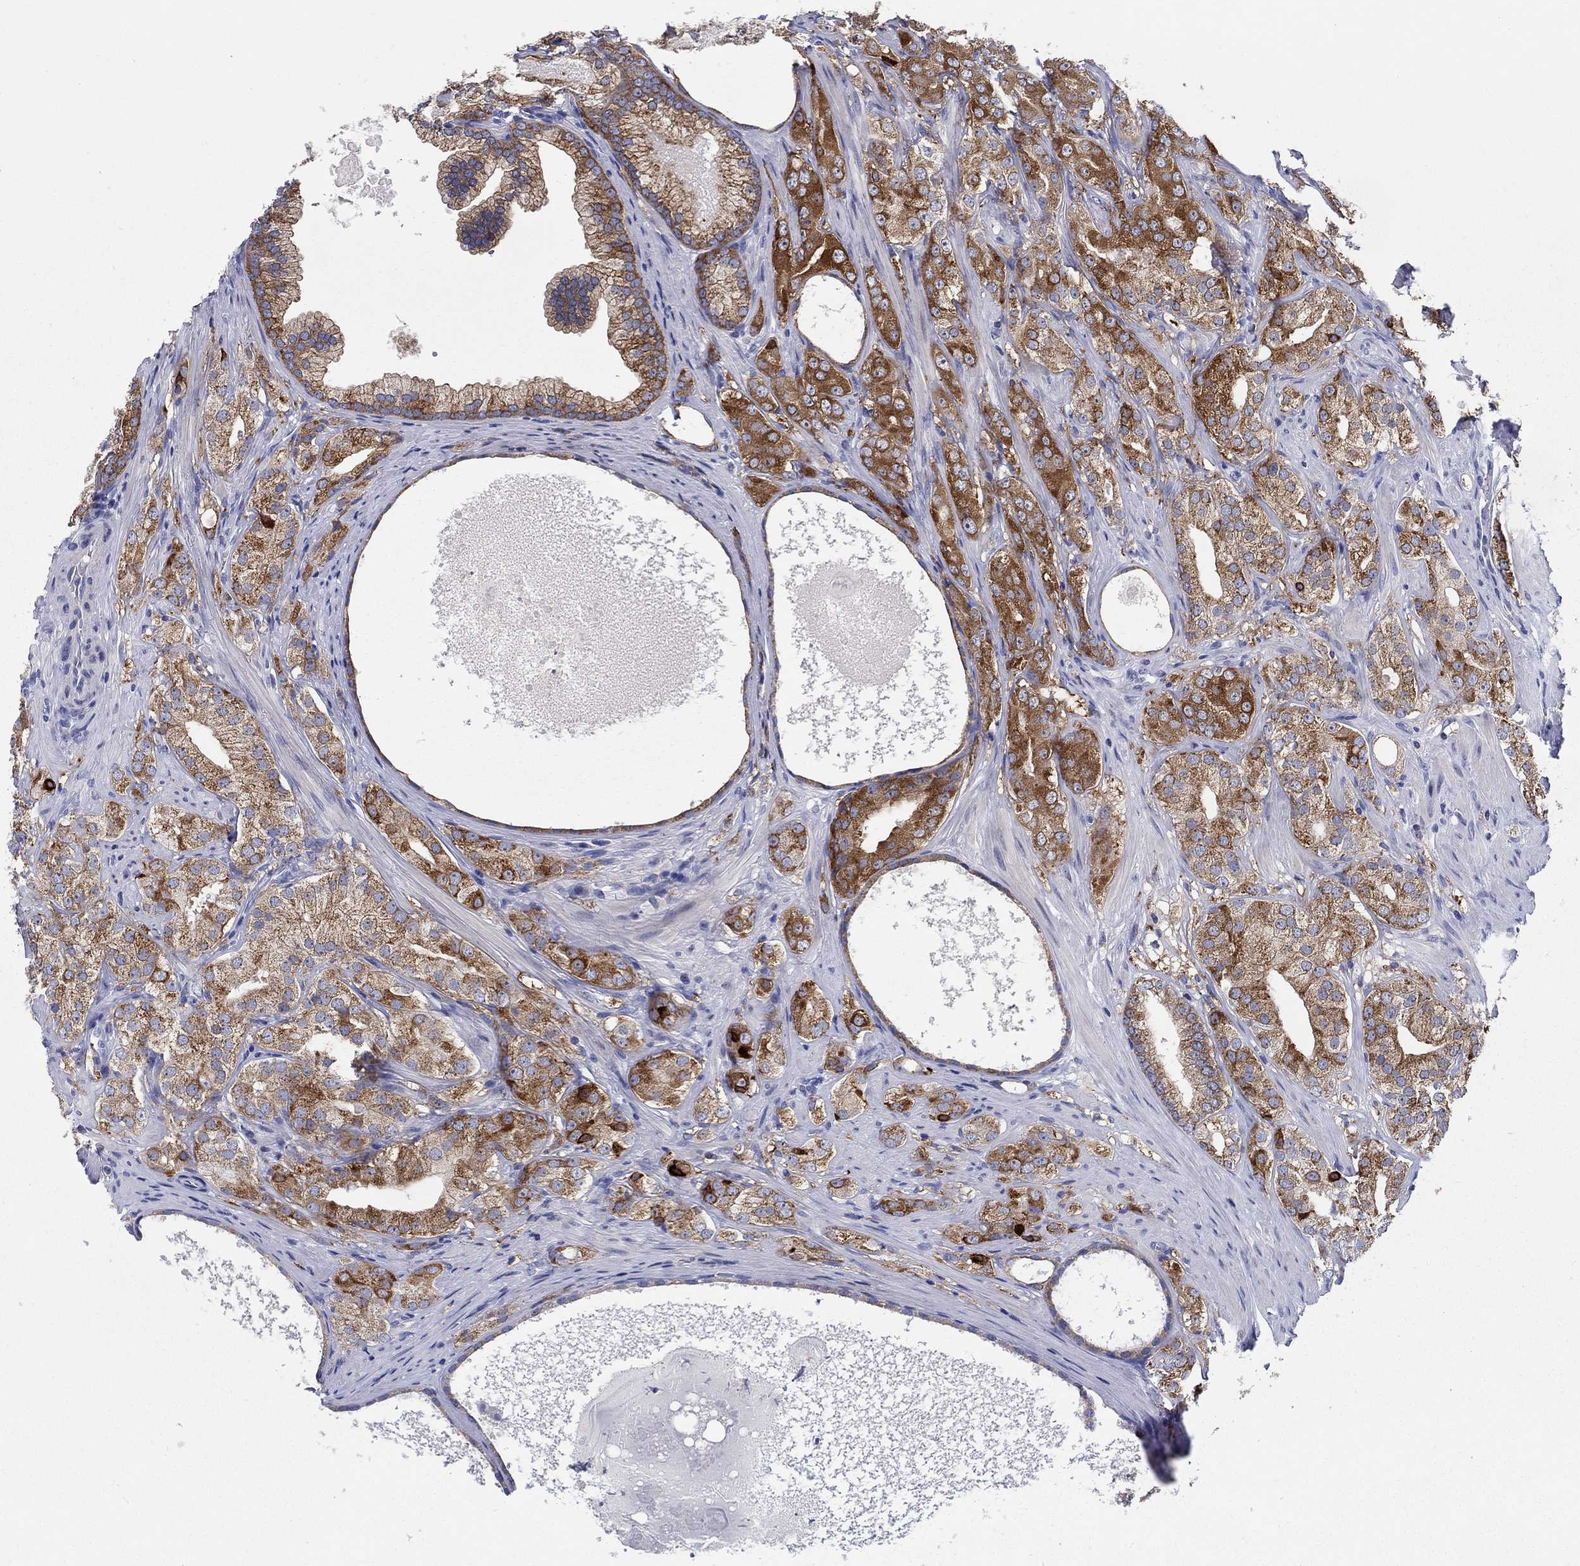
{"staining": {"intensity": "strong", "quantity": ">75%", "location": "cytoplasmic/membranous"}, "tissue": "prostate cancer", "cell_type": "Tumor cells", "image_type": "cancer", "snomed": [{"axis": "morphology", "description": "Adenocarcinoma, High grade"}, {"axis": "topography", "description": "Prostate and seminal vesicle, NOS"}], "caption": "This is a photomicrograph of immunohistochemistry staining of prostate adenocarcinoma (high-grade), which shows strong positivity in the cytoplasmic/membranous of tumor cells.", "gene": "RAP1GAP", "patient": {"sex": "male", "age": 62}}